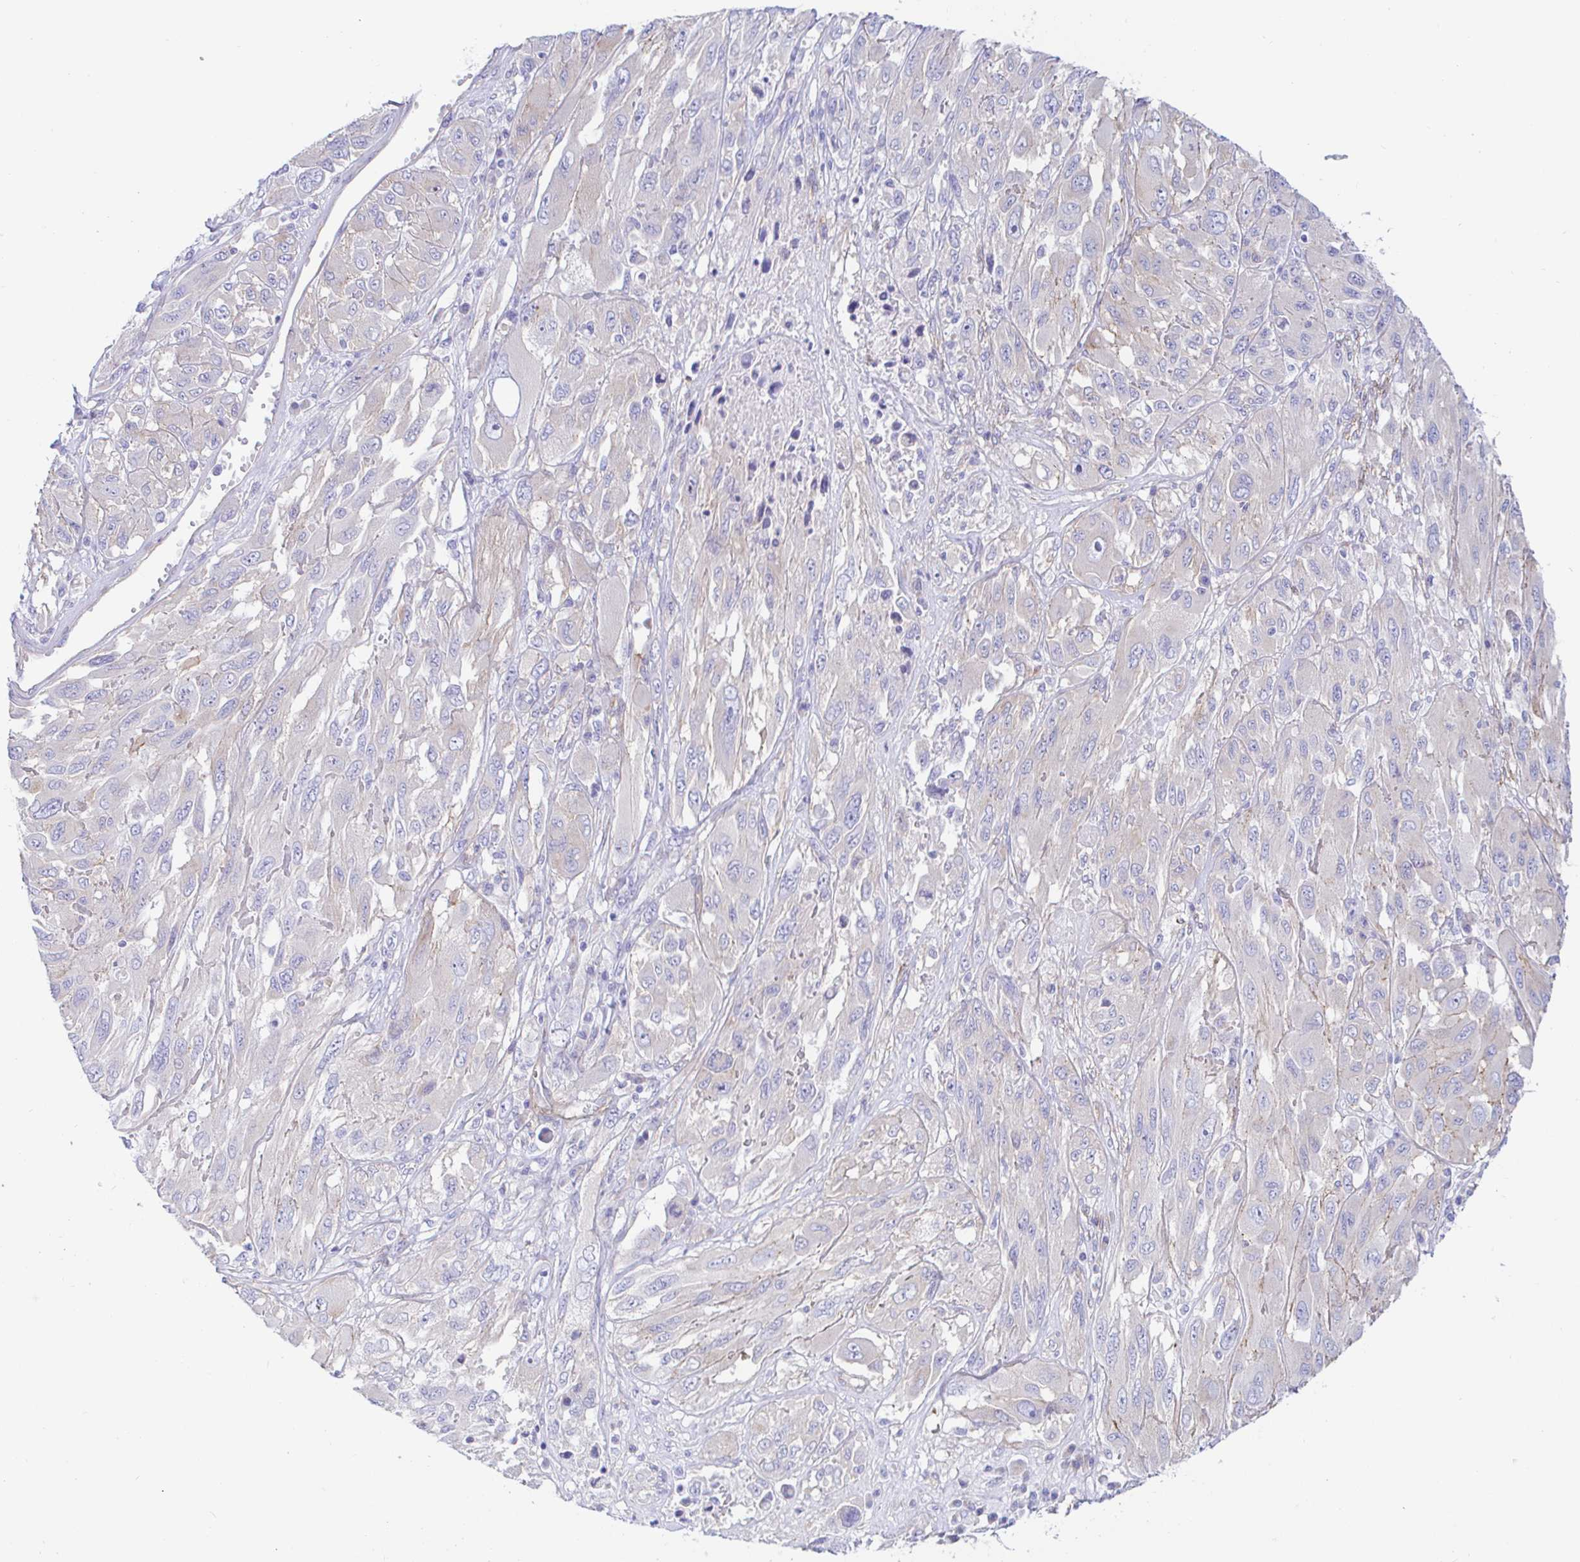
{"staining": {"intensity": "negative", "quantity": "none", "location": "none"}, "tissue": "melanoma", "cell_type": "Tumor cells", "image_type": "cancer", "snomed": [{"axis": "morphology", "description": "Malignant melanoma, NOS"}, {"axis": "topography", "description": "Skin"}], "caption": "Tumor cells are negative for brown protein staining in malignant melanoma. Nuclei are stained in blue.", "gene": "ARL4D", "patient": {"sex": "female", "age": 91}}